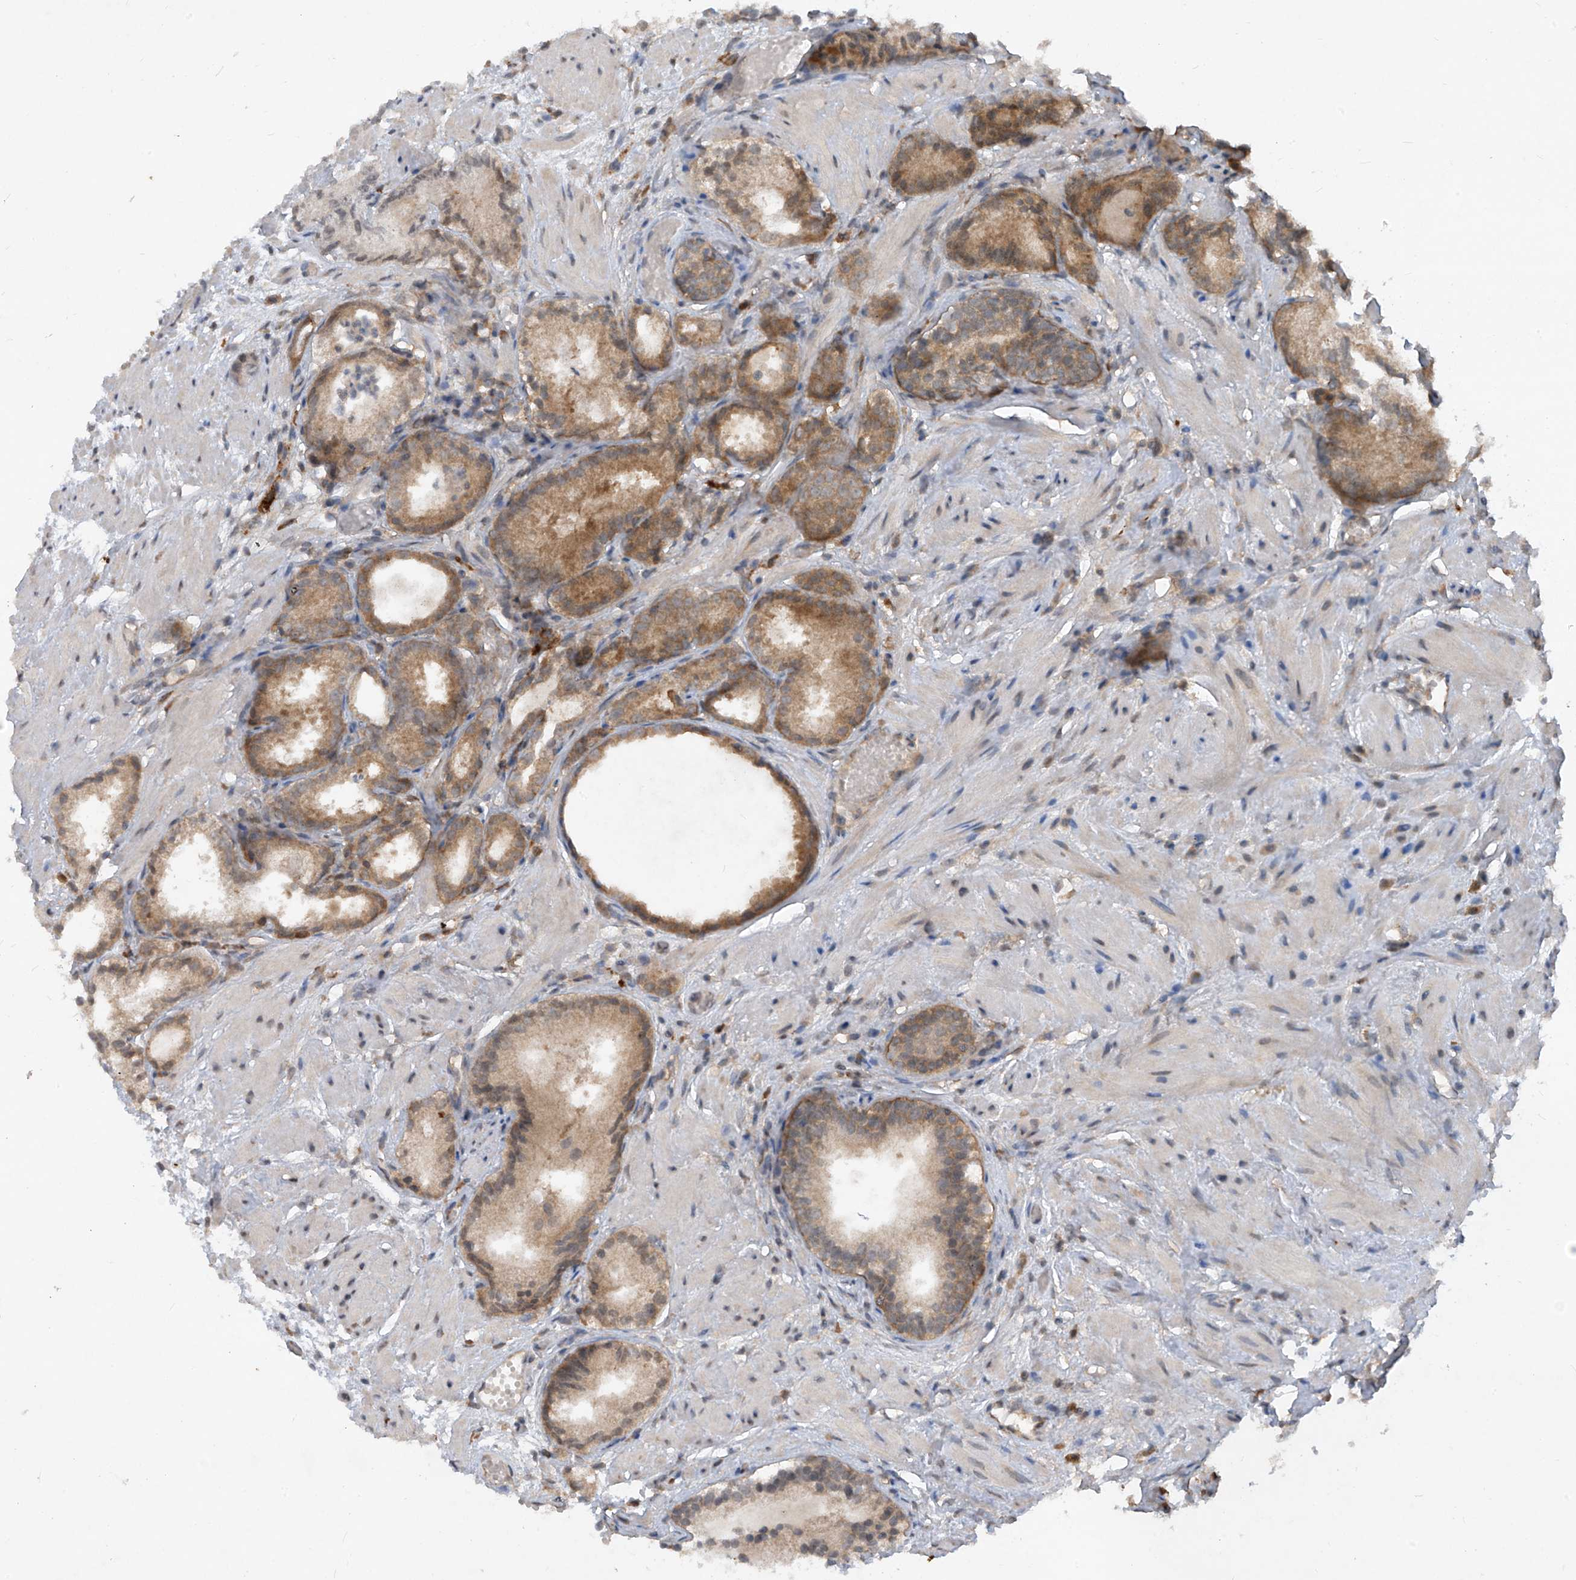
{"staining": {"intensity": "moderate", "quantity": ">75%", "location": "cytoplasmic/membranous"}, "tissue": "prostate cancer", "cell_type": "Tumor cells", "image_type": "cancer", "snomed": [{"axis": "morphology", "description": "Adenocarcinoma, Low grade"}, {"axis": "topography", "description": "Prostate"}], "caption": "Human prostate cancer stained with a protein marker reveals moderate staining in tumor cells.", "gene": "RPL34", "patient": {"sex": "male", "age": 88}}